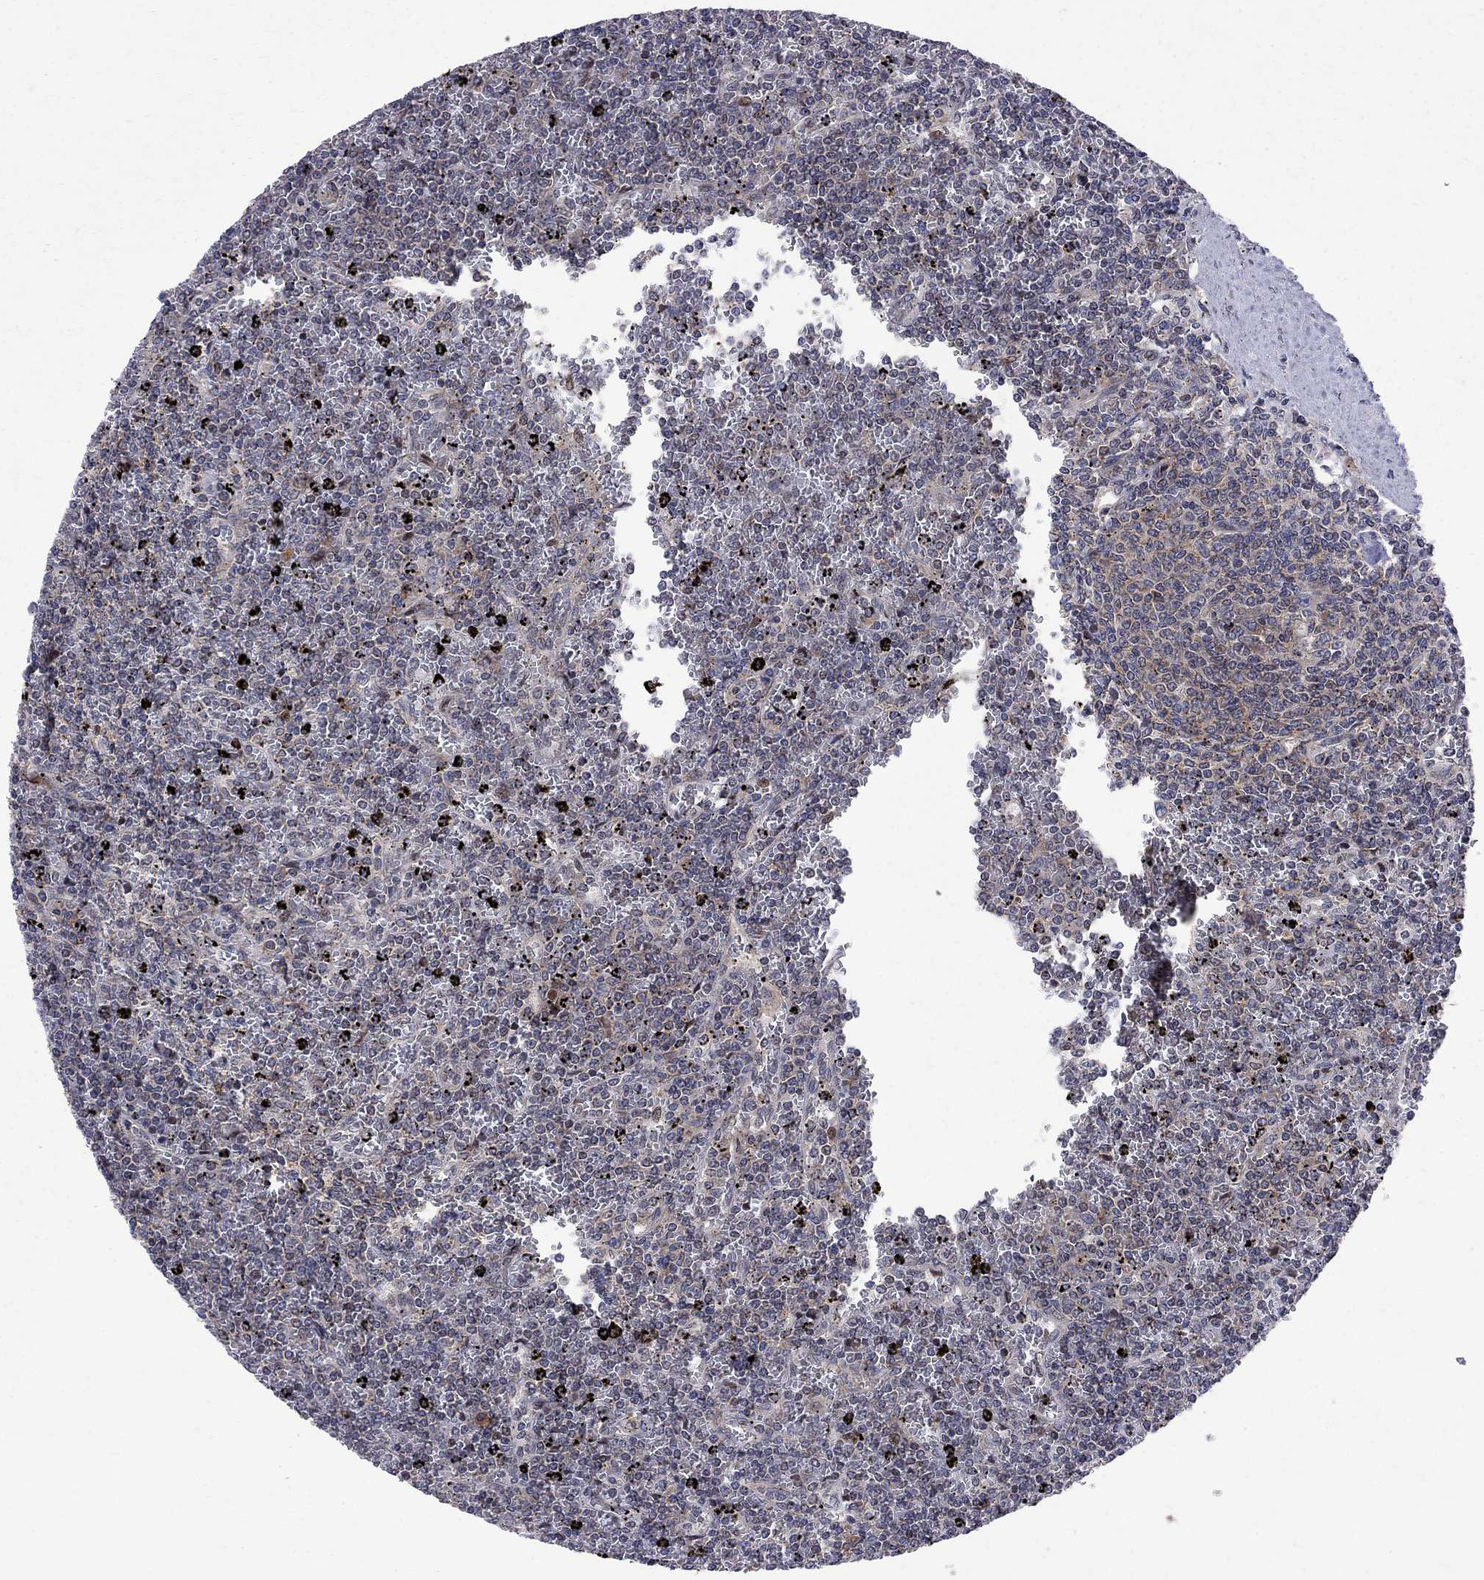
{"staining": {"intensity": "negative", "quantity": "none", "location": "none"}, "tissue": "lymphoma", "cell_type": "Tumor cells", "image_type": "cancer", "snomed": [{"axis": "morphology", "description": "Malignant lymphoma, non-Hodgkin's type, Low grade"}, {"axis": "topography", "description": "Spleen"}], "caption": "IHC of malignant lymphoma, non-Hodgkin's type (low-grade) reveals no expression in tumor cells.", "gene": "CNOT11", "patient": {"sex": "female", "age": 77}}